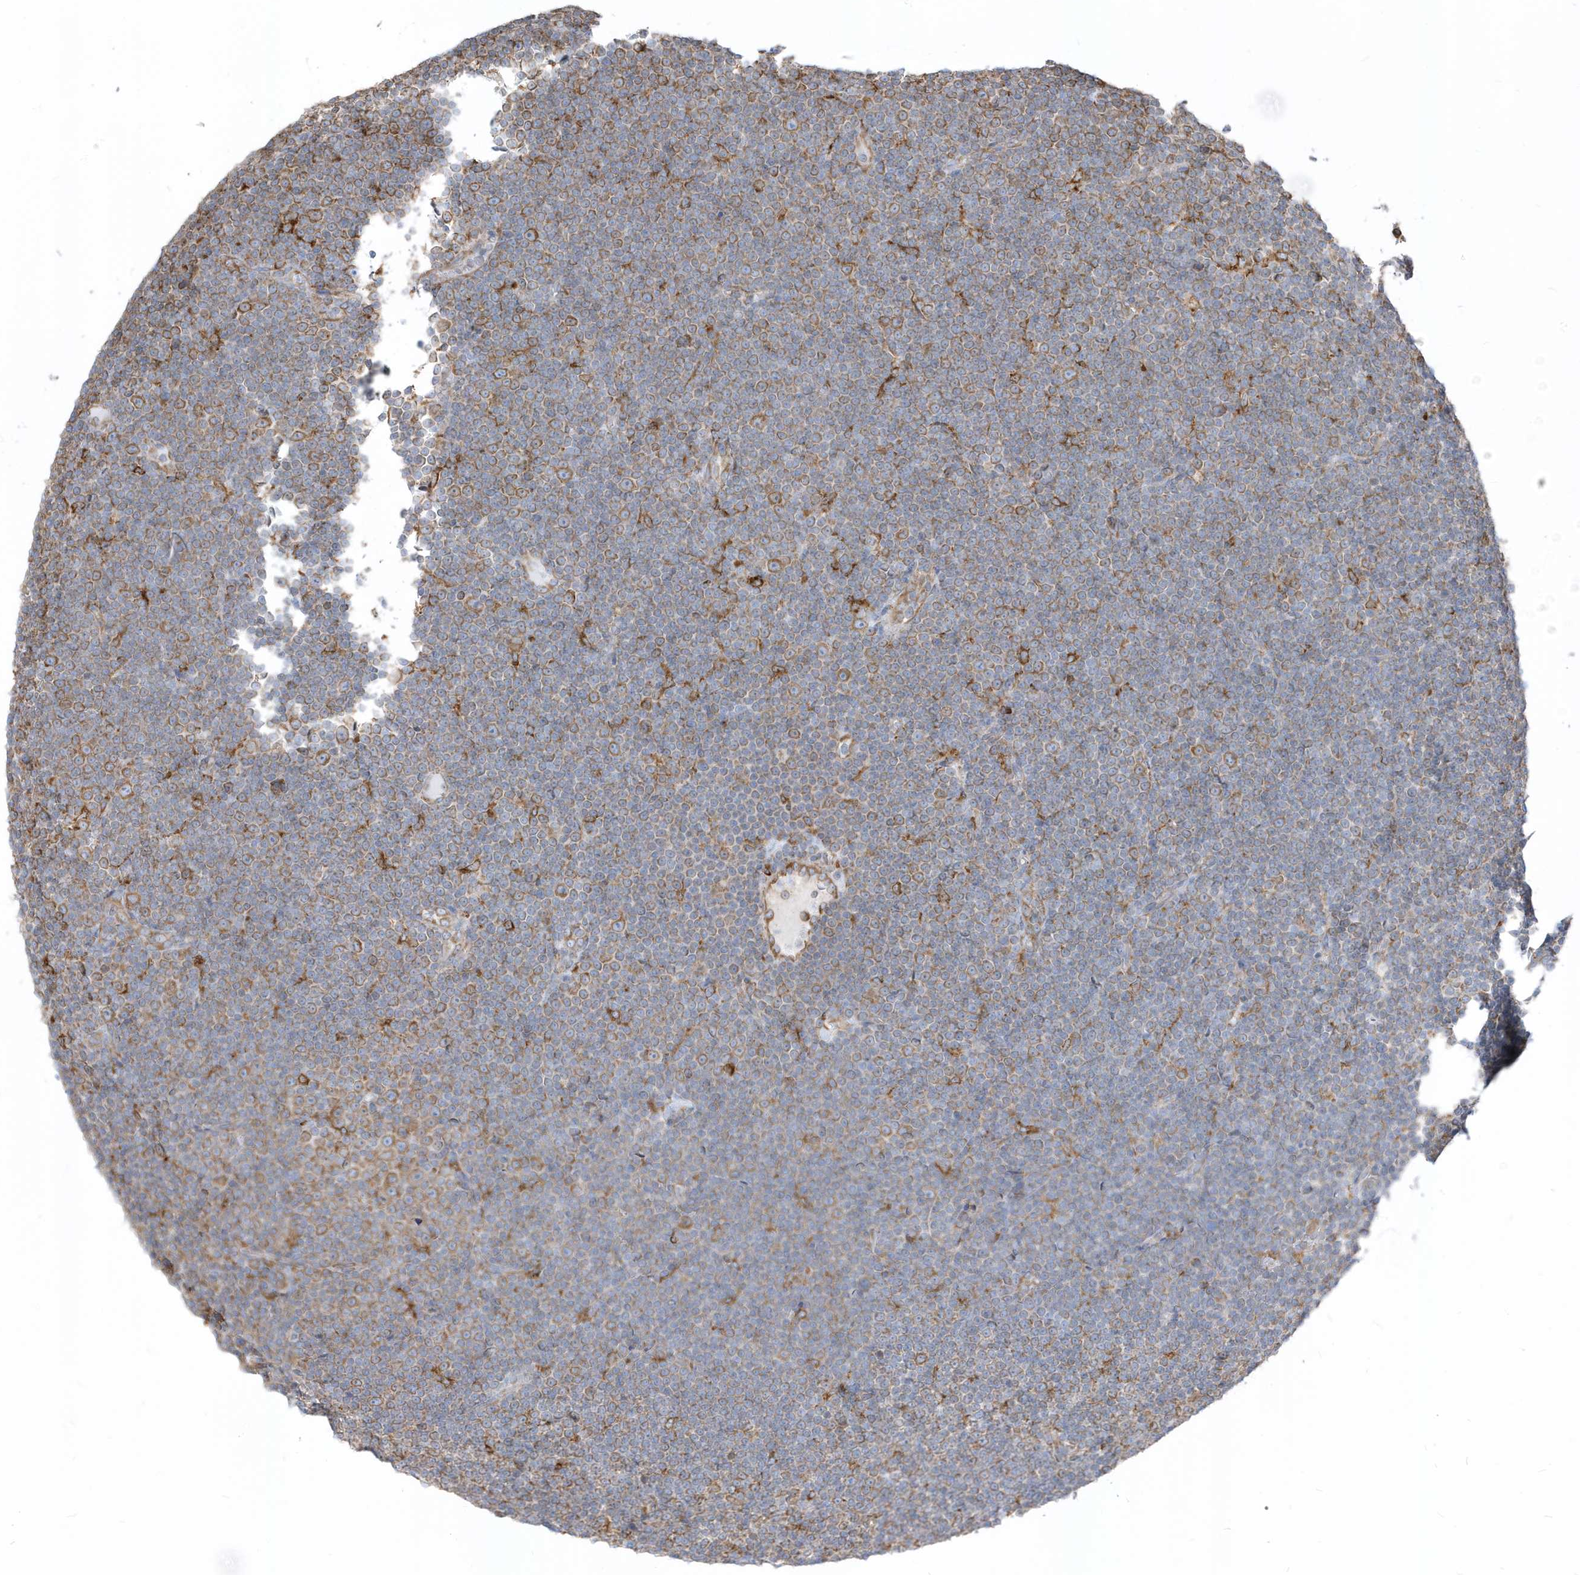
{"staining": {"intensity": "moderate", "quantity": ">75%", "location": "cytoplasmic/membranous"}, "tissue": "lymphoma", "cell_type": "Tumor cells", "image_type": "cancer", "snomed": [{"axis": "morphology", "description": "Malignant lymphoma, non-Hodgkin's type, Low grade"}, {"axis": "topography", "description": "Lymph node"}], "caption": "Brown immunohistochemical staining in human lymphoma exhibits moderate cytoplasmic/membranous staining in approximately >75% of tumor cells.", "gene": "PDIA6", "patient": {"sex": "female", "age": 67}}